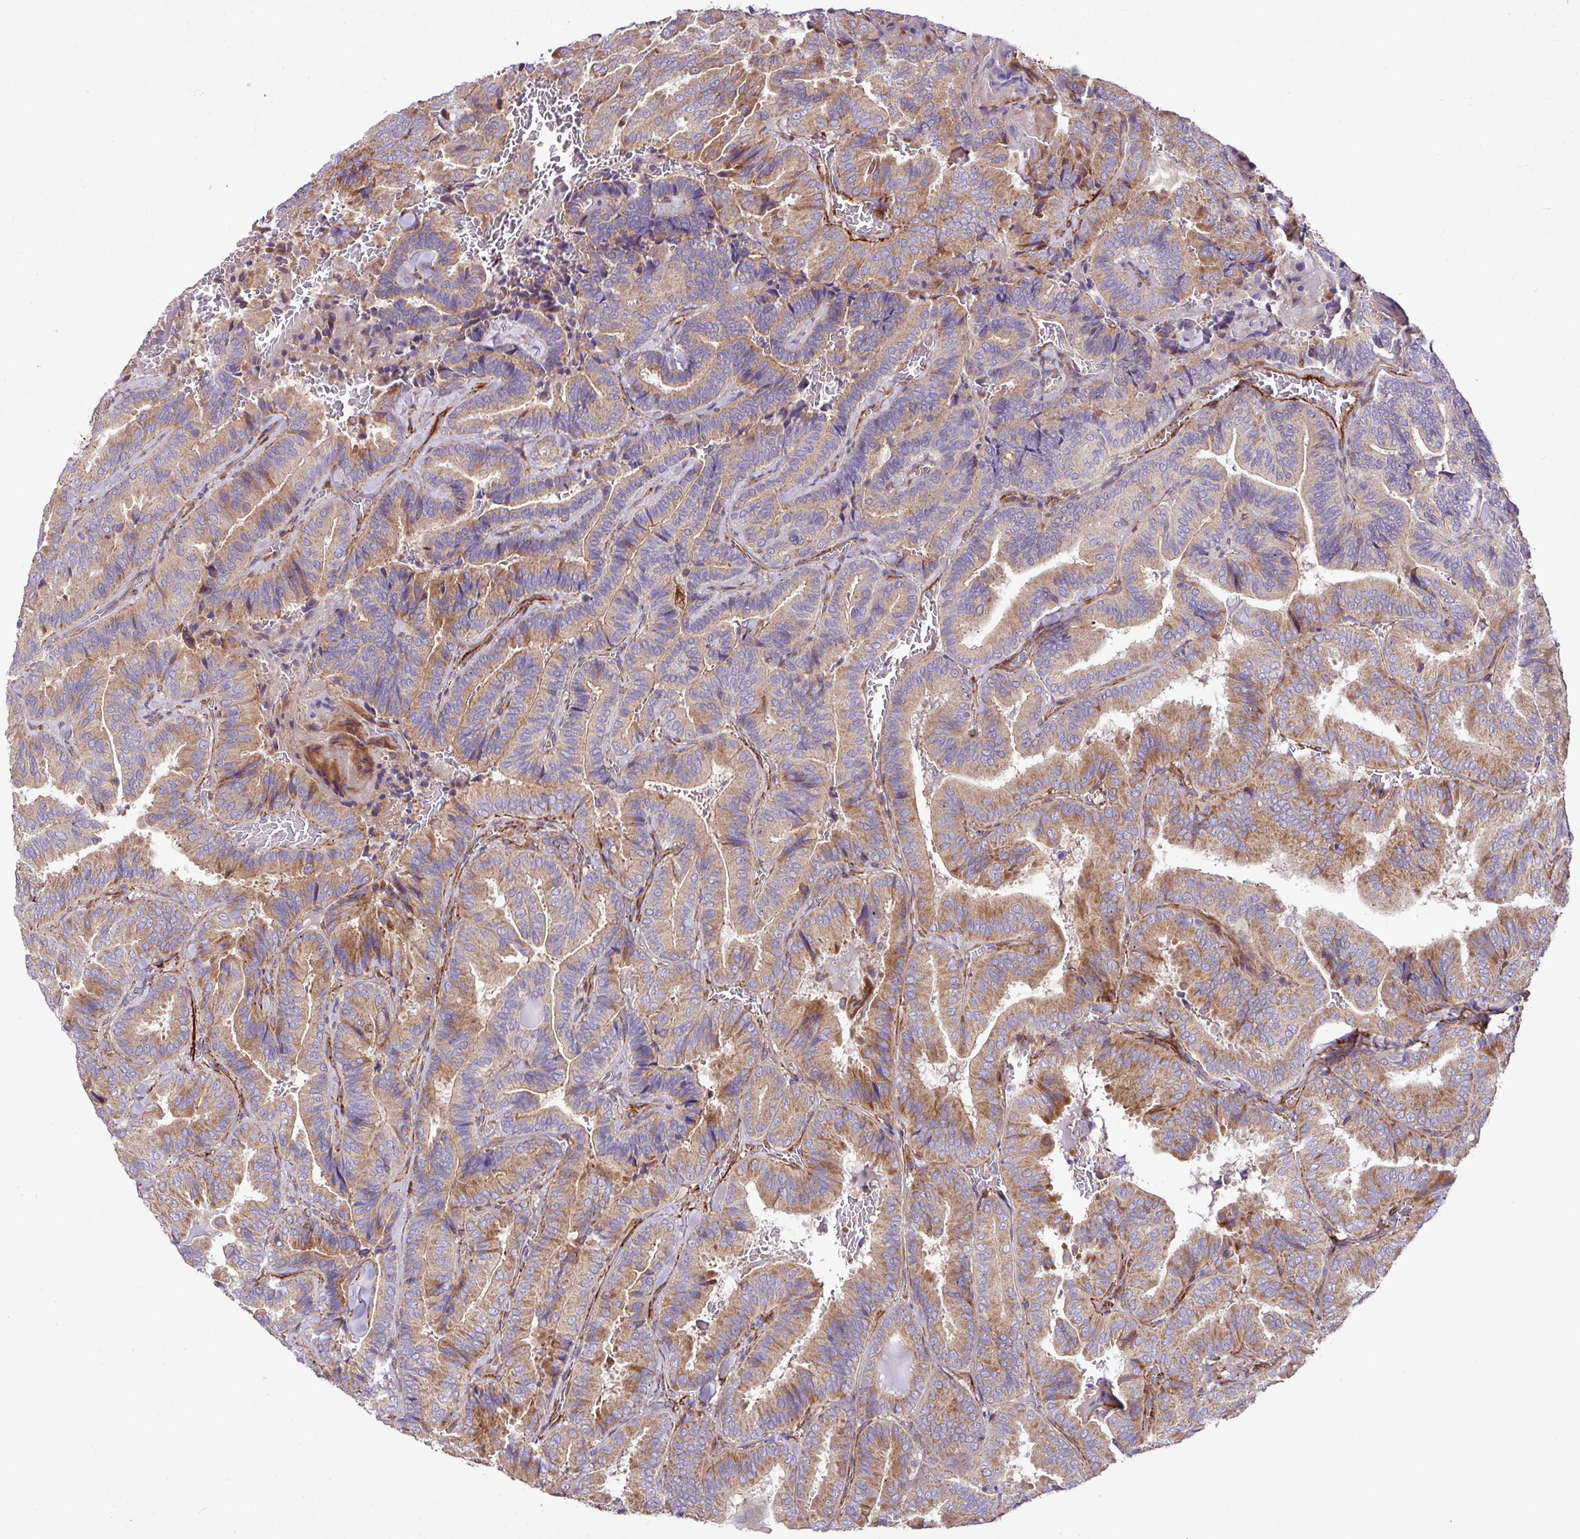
{"staining": {"intensity": "moderate", "quantity": ">75%", "location": "cytoplasmic/membranous"}, "tissue": "thyroid cancer", "cell_type": "Tumor cells", "image_type": "cancer", "snomed": [{"axis": "morphology", "description": "Papillary adenocarcinoma, NOS"}, {"axis": "topography", "description": "Thyroid gland"}], "caption": "Protein staining of thyroid papillary adenocarcinoma tissue shows moderate cytoplasmic/membranous positivity in approximately >75% of tumor cells.", "gene": "FAM47E", "patient": {"sex": "male", "age": 61}}